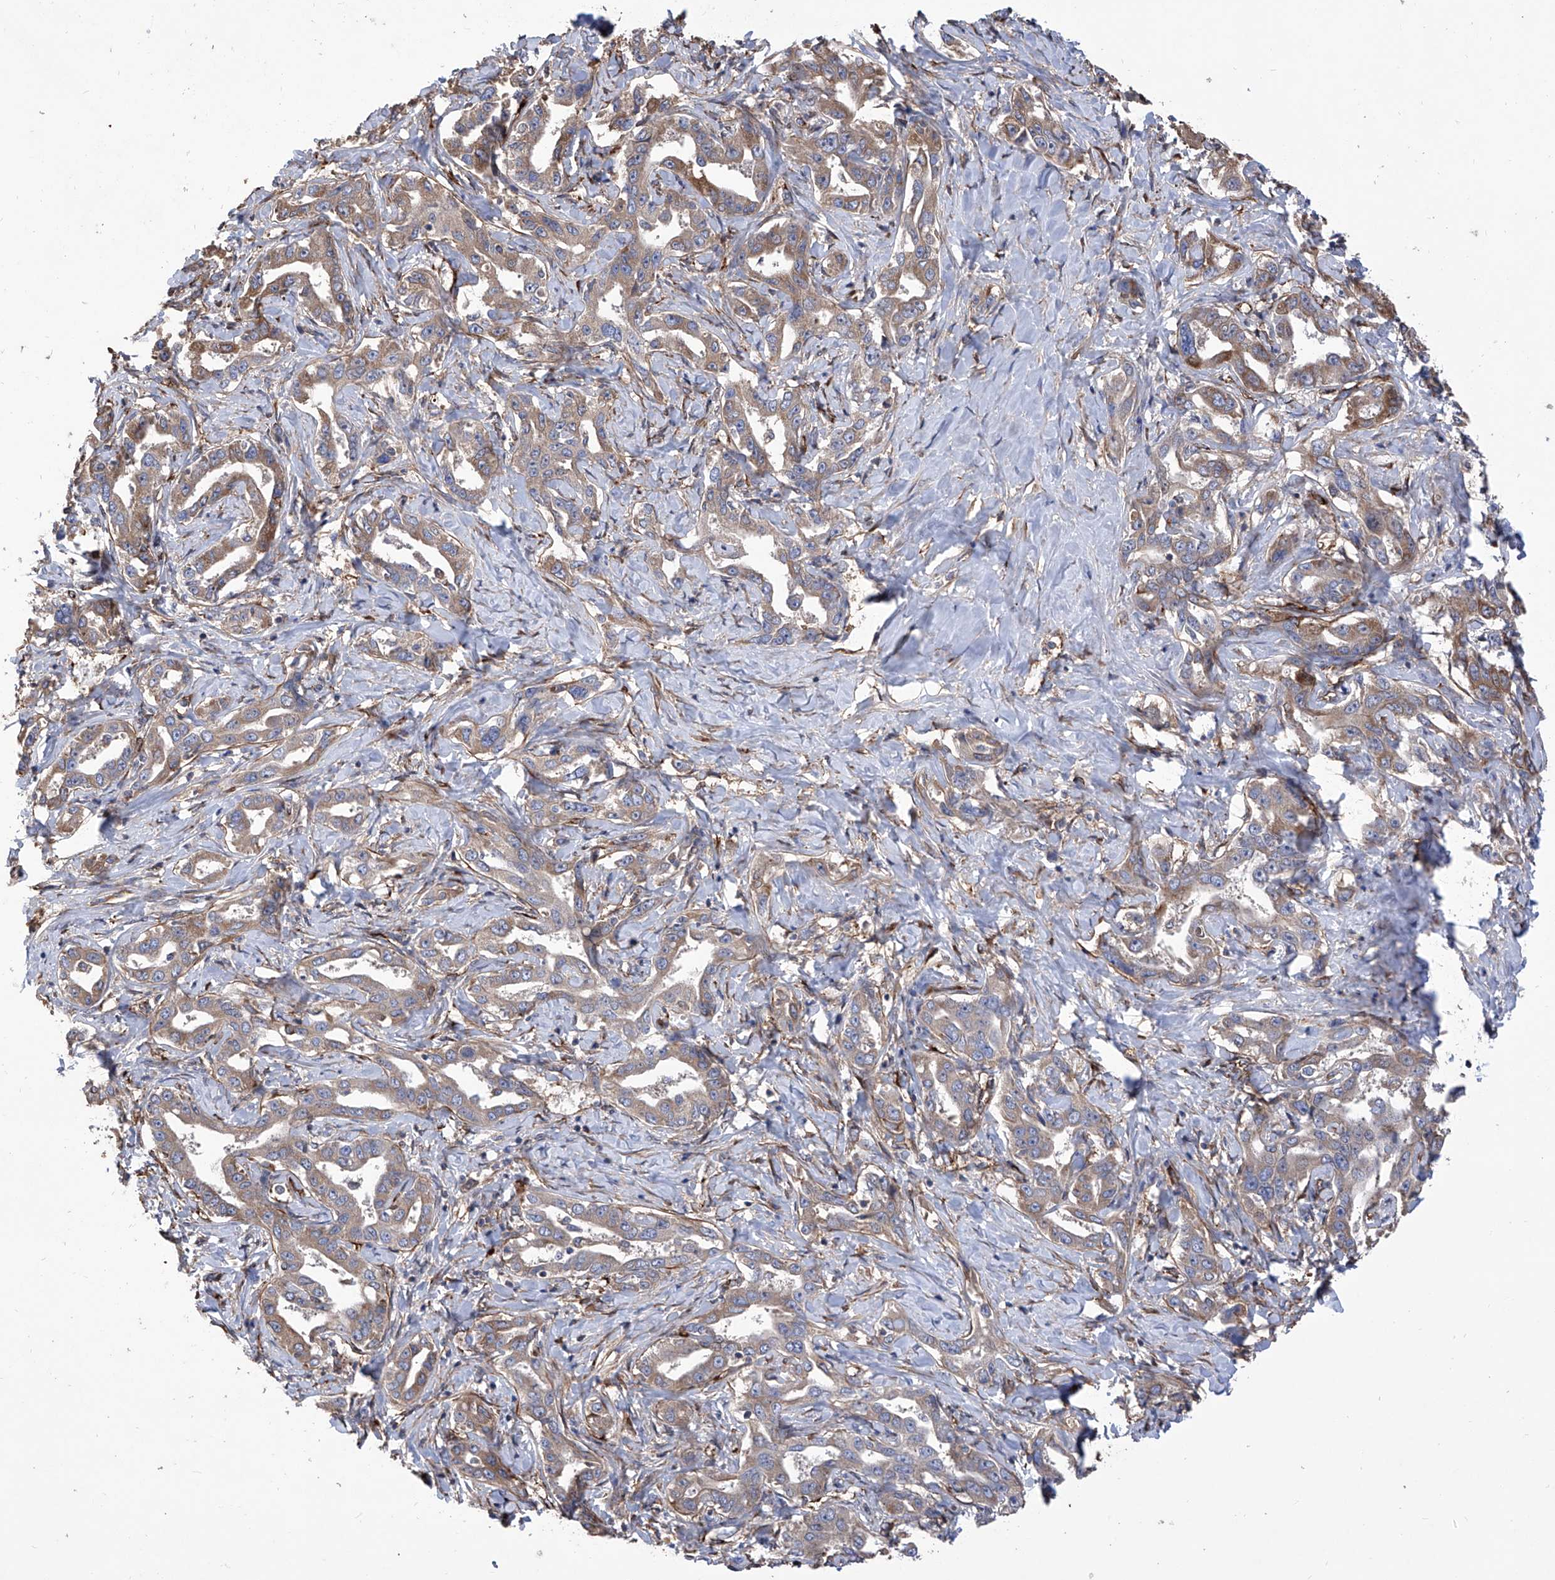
{"staining": {"intensity": "weak", "quantity": ">75%", "location": "cytoplasmic/membranous"}, "tissue": "liver cancer", "cell_type": "Tumor cells", "image_type": "cancer", "snomed": [{"axis": "morphology", "description": "Cholangiocarcinoma"}, {"axis": "topography", "description": "Liver"}], "caption": "Immunohistochemical staining of liver cholangiocarcinoma exhibits low levels of weak cytoplasmic/membranous protein expression in approximately >75% of tumor cells. Immunohistochemistry stains the protein in brown and the nuclei are stained blue.", "gene": "INPP5B", "patient": {"sex": "male", "age": 59}}